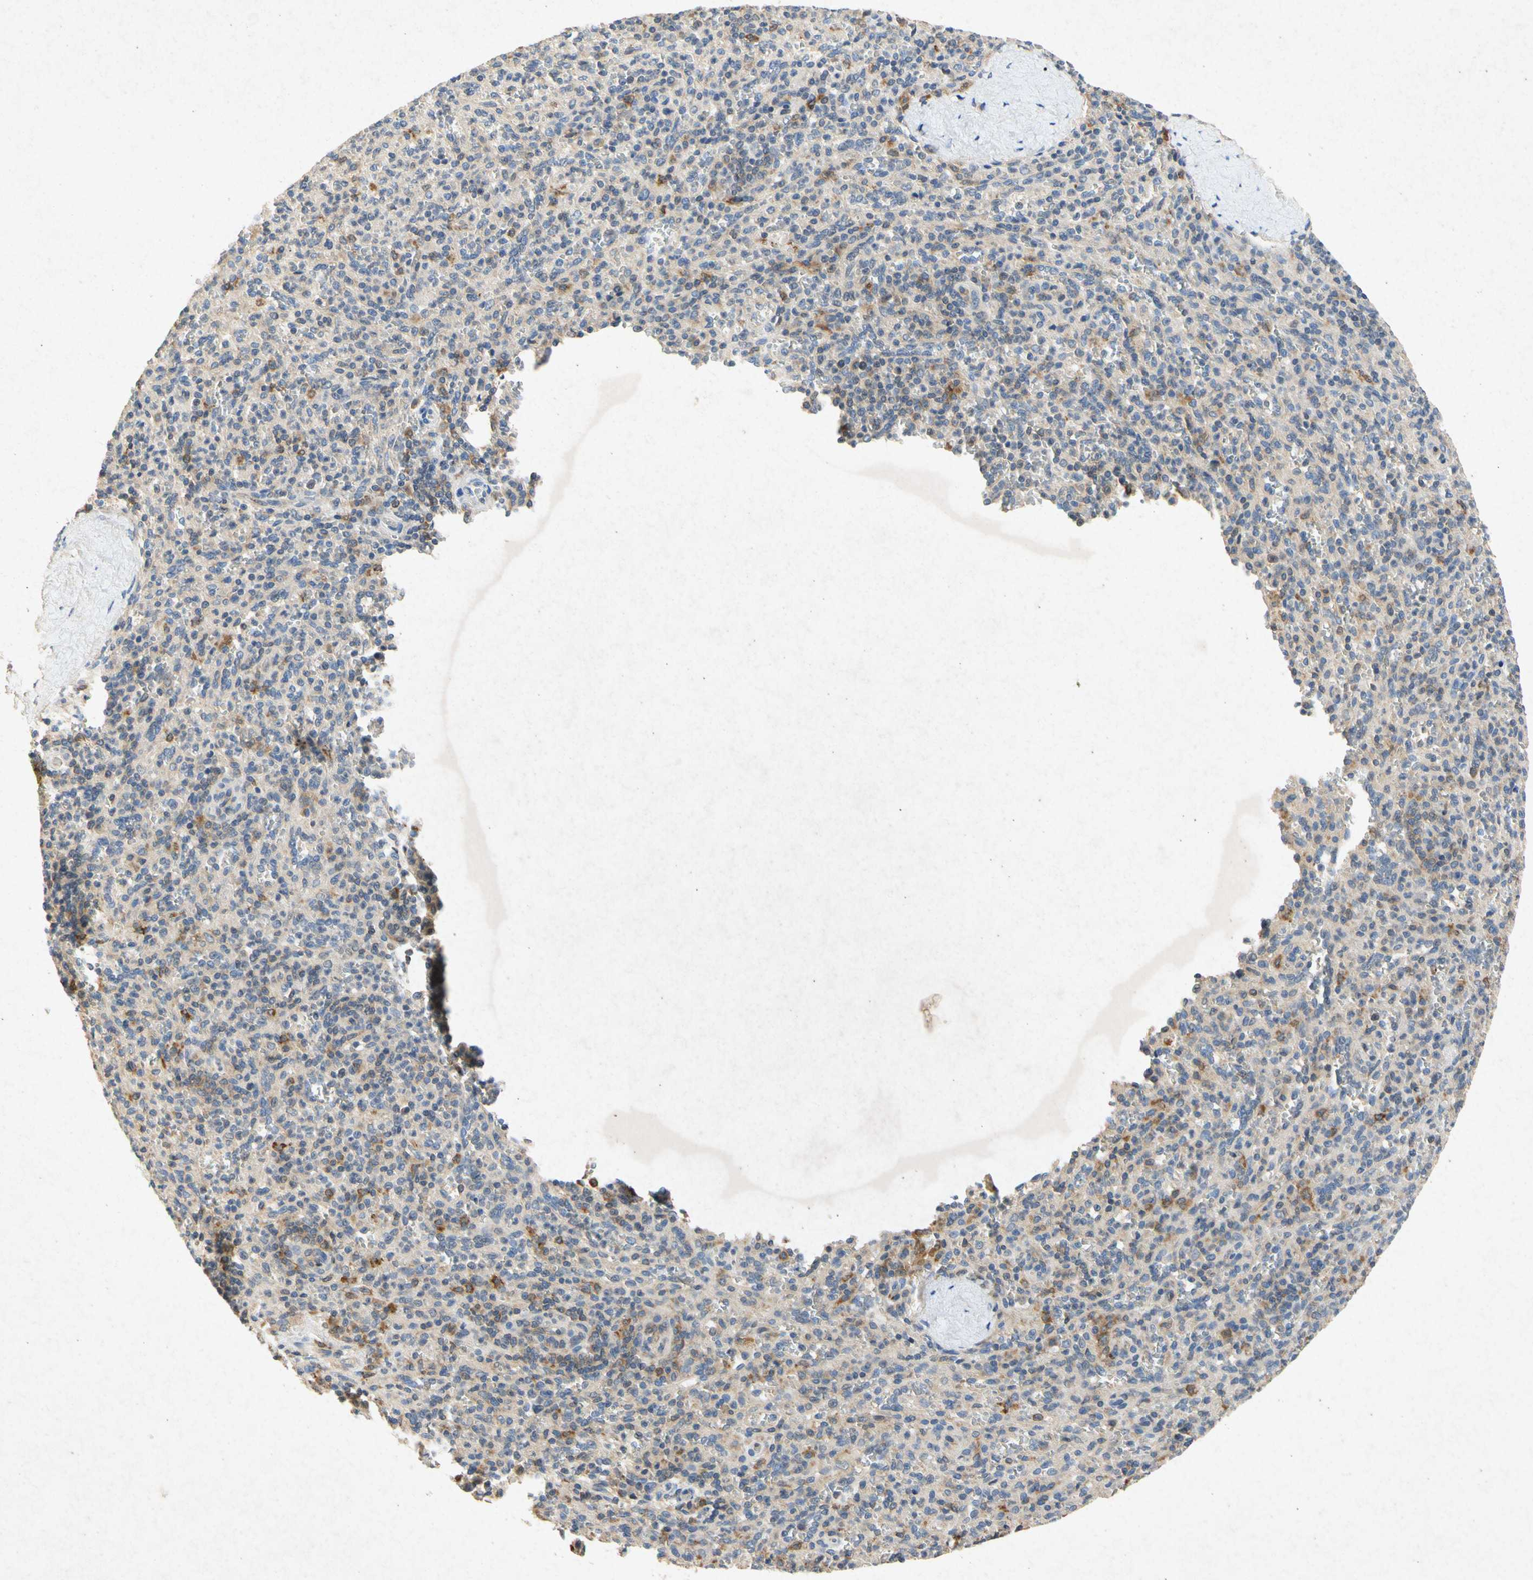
{"staining": {"intensity": "moderate", "quantity": "<25%", "location": "cytoplasmic/membranous"}, "tissue": "spleen", "cell_type": "Cells in red pulp", "image_type": "normal", "snomed": [{"axis": "morphology", "description": "Normal tissue, NOS"}, {"axis": "topography", "description": "Spleen"}], "caption": "DAB immunohistochemical staining of unremarkable spleen demonstrates moderate cytoplasmic/membranous protein expression in approximately <25% of cells in red pulp.", "gene": "RPS6KA1", "patient": {"sex": "male", "age": 36}}